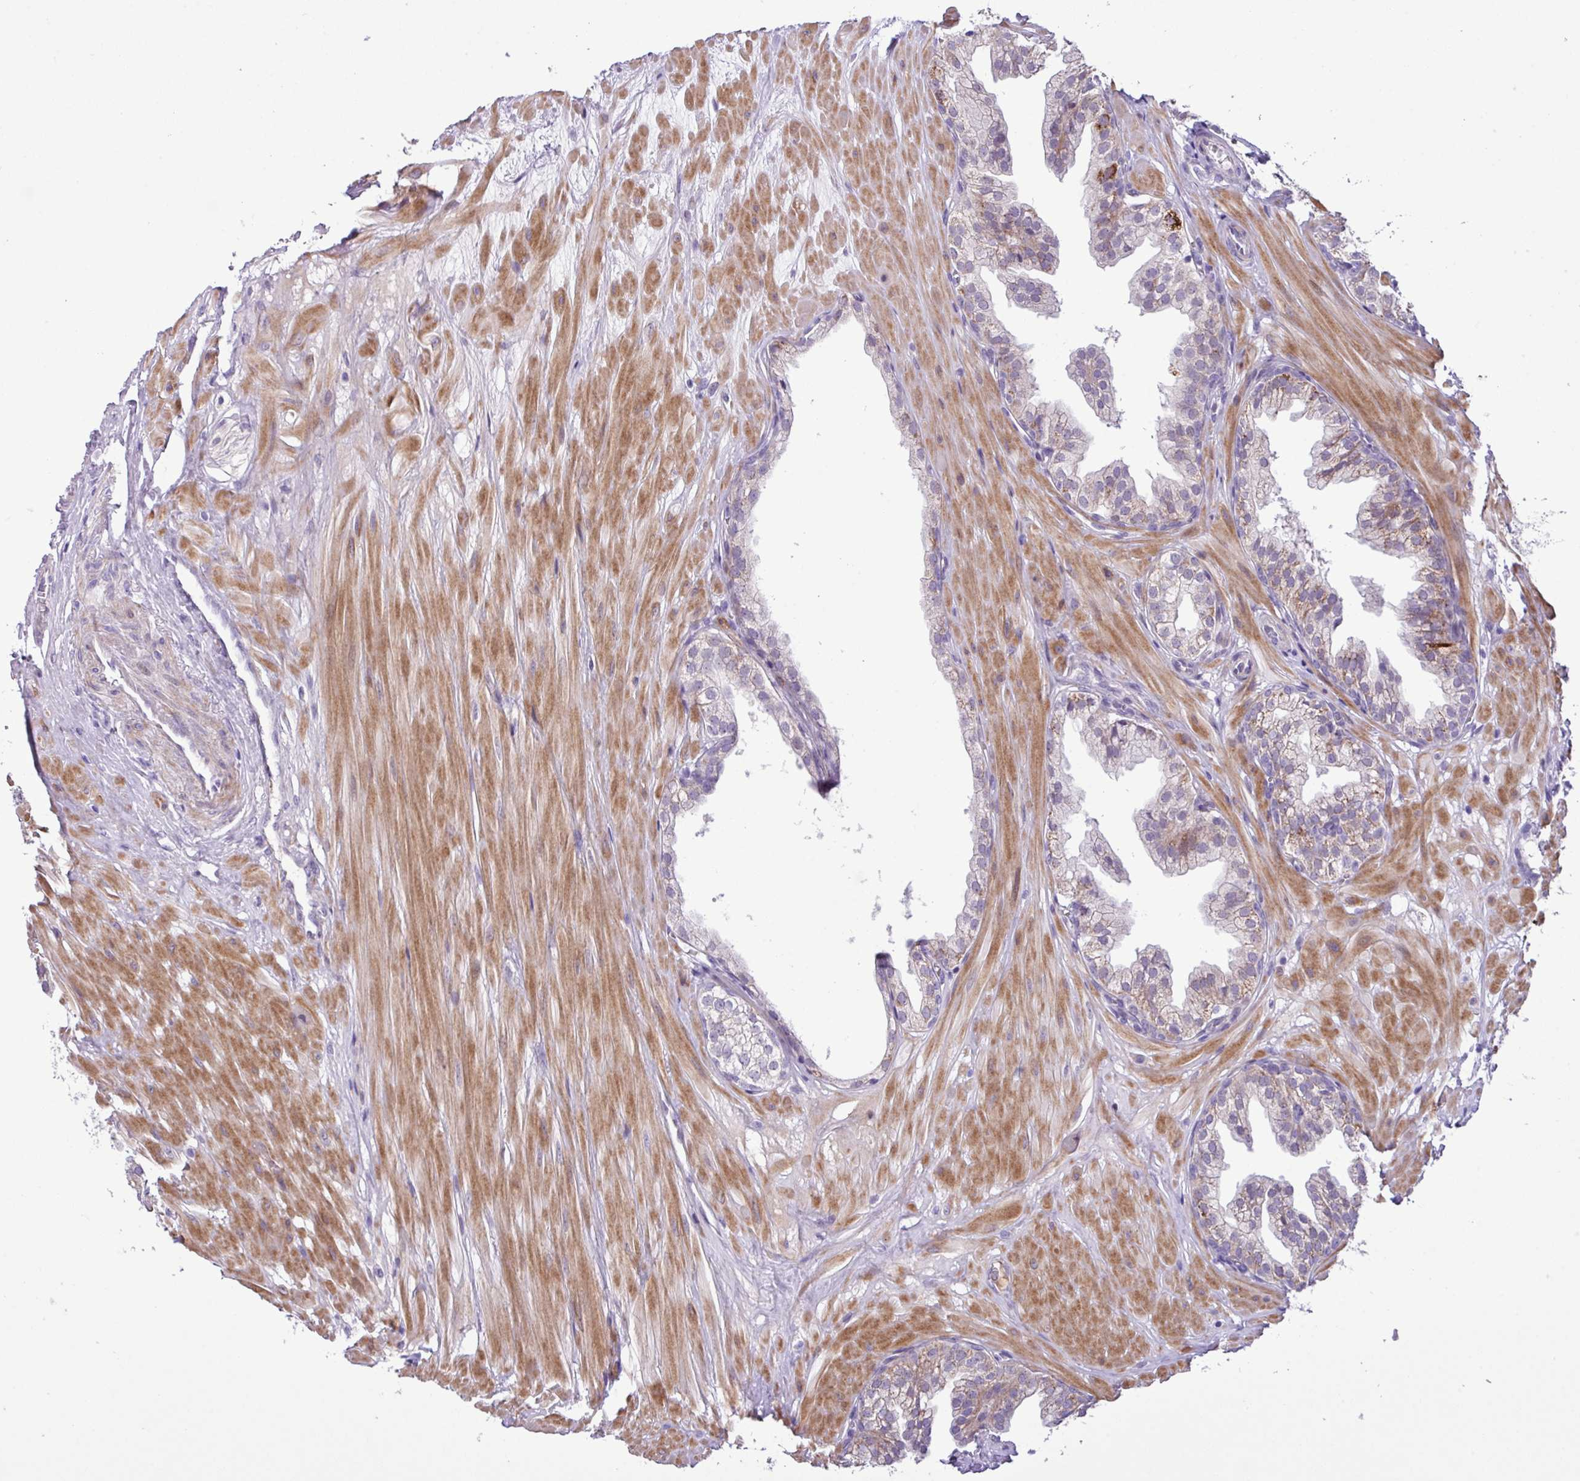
{"staining": {"intensity": "weak", "quantity": "25%-75%", "location": "cytoplasmic/membranous"}, "tissue": "prostate", "cell_type": "Glandular cells", "image_type": "normal", "snomed": [{"axis": "morphology", "description": "Normal tissue, NOS"}, {"axis": "topography", "description": "Prostate"}, {"axis": "topography", "description": "Peripheral nerve tissue"}], "caption": "The histopathology image reveals a brown stain indicating the presence of a protein in the cytoplasmic/membranous of glandular cells in prostate.", "gene": "YLPM1", "patient": {"sex": "male", "age": 55}}